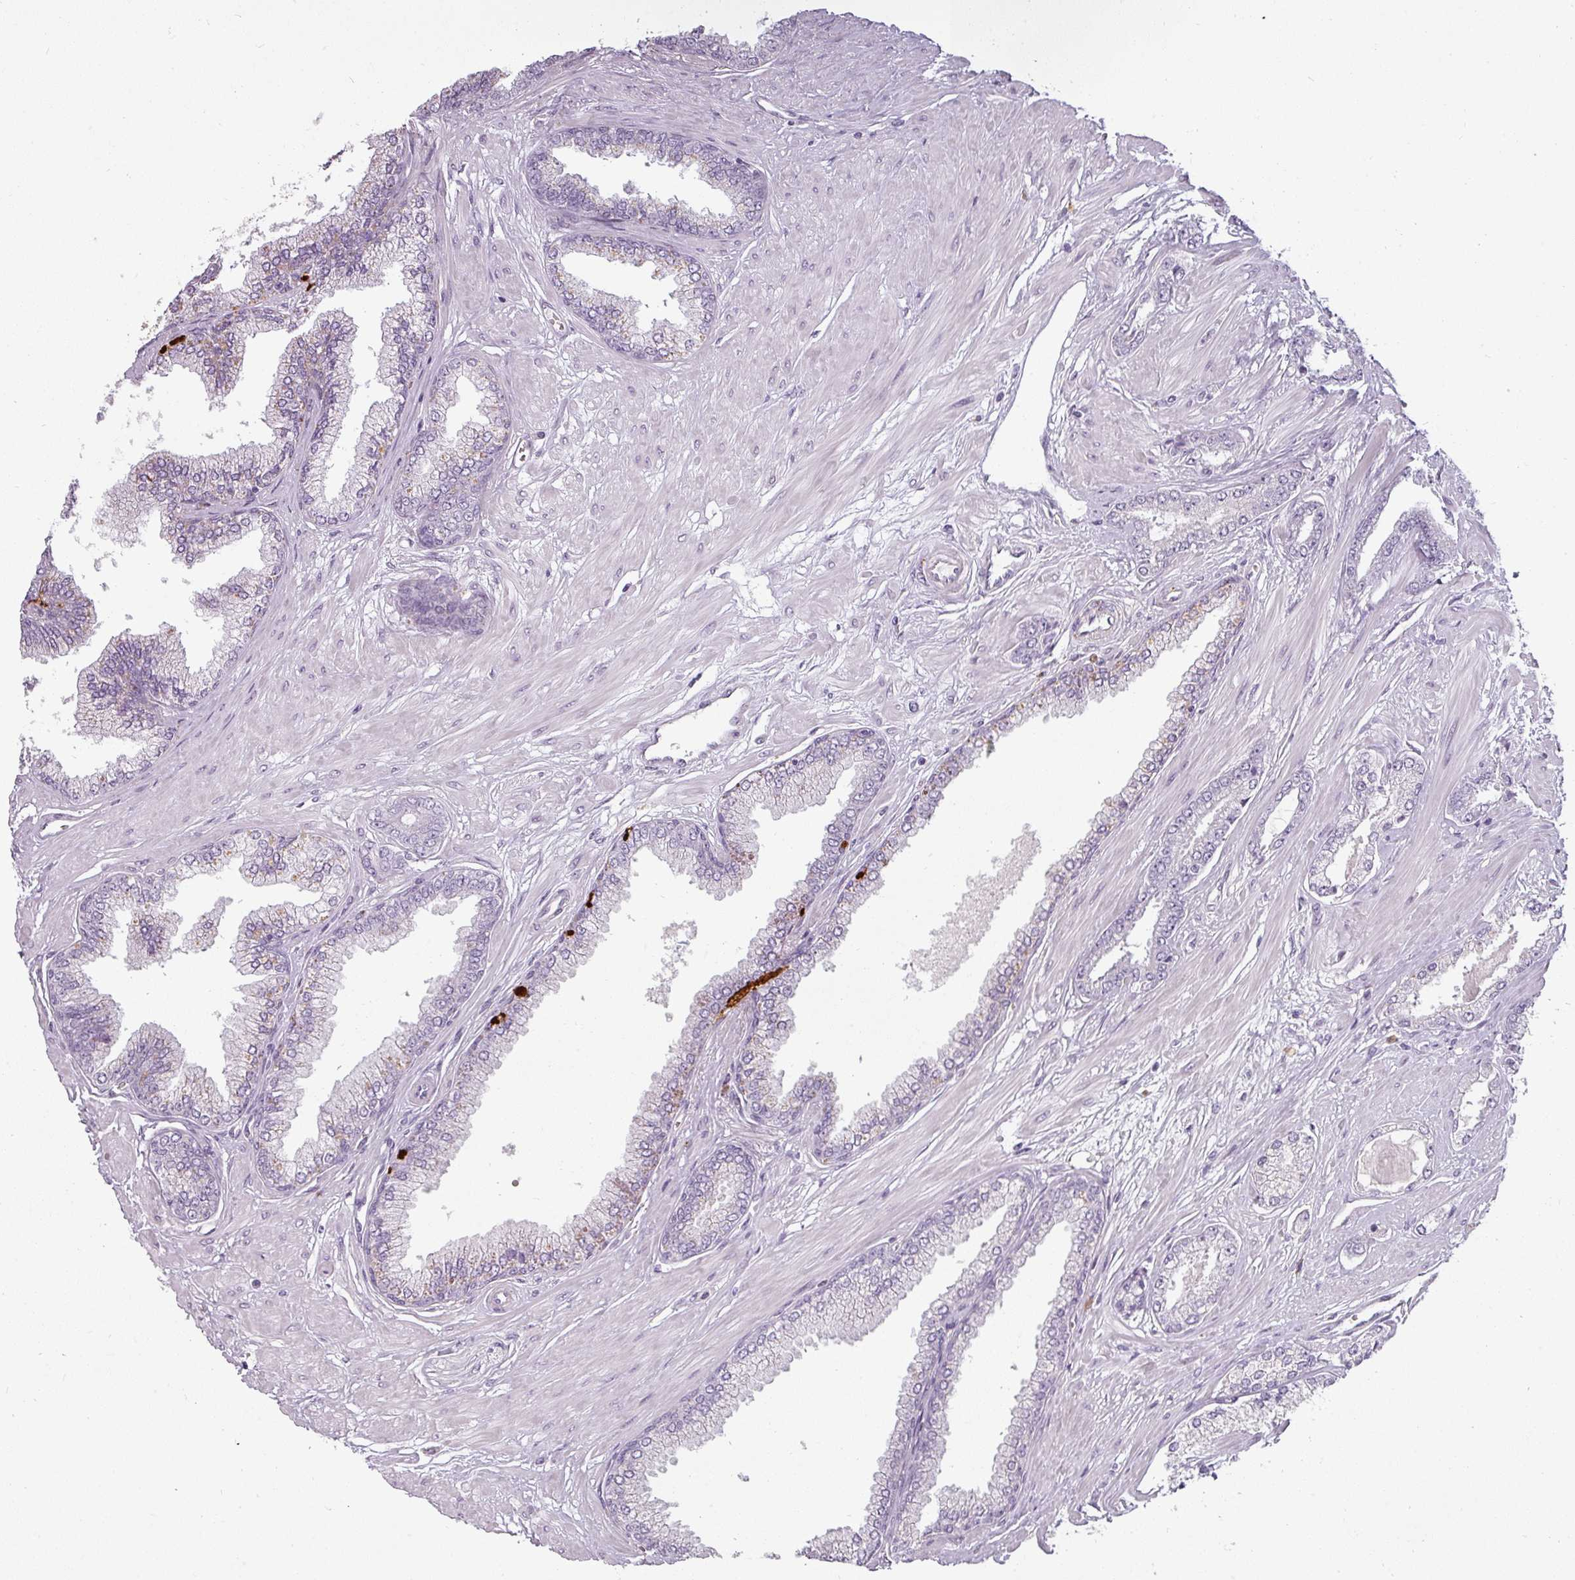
{"staining": {"intensity": "negative", "quantity": "none", "location": "none"}, "tissue": "prostate cancer", "cell_type": "Tumor cells", "image_type": "cancer", "snomed": [{"axis": "morphology", "description": "Adenocarcinoma, Low grade"}, {"axis": "topography", "description": "Prostate"}], "caption": "High magnification brightfield microscopy of prostate low-grade adenocarcinoma stained with DAB (brown) and counterstained with hematoxylin (blue): tumor cells show no significant positivity.", "gene": "ASB1", "patient": {"sex": "male", "age": 64}}